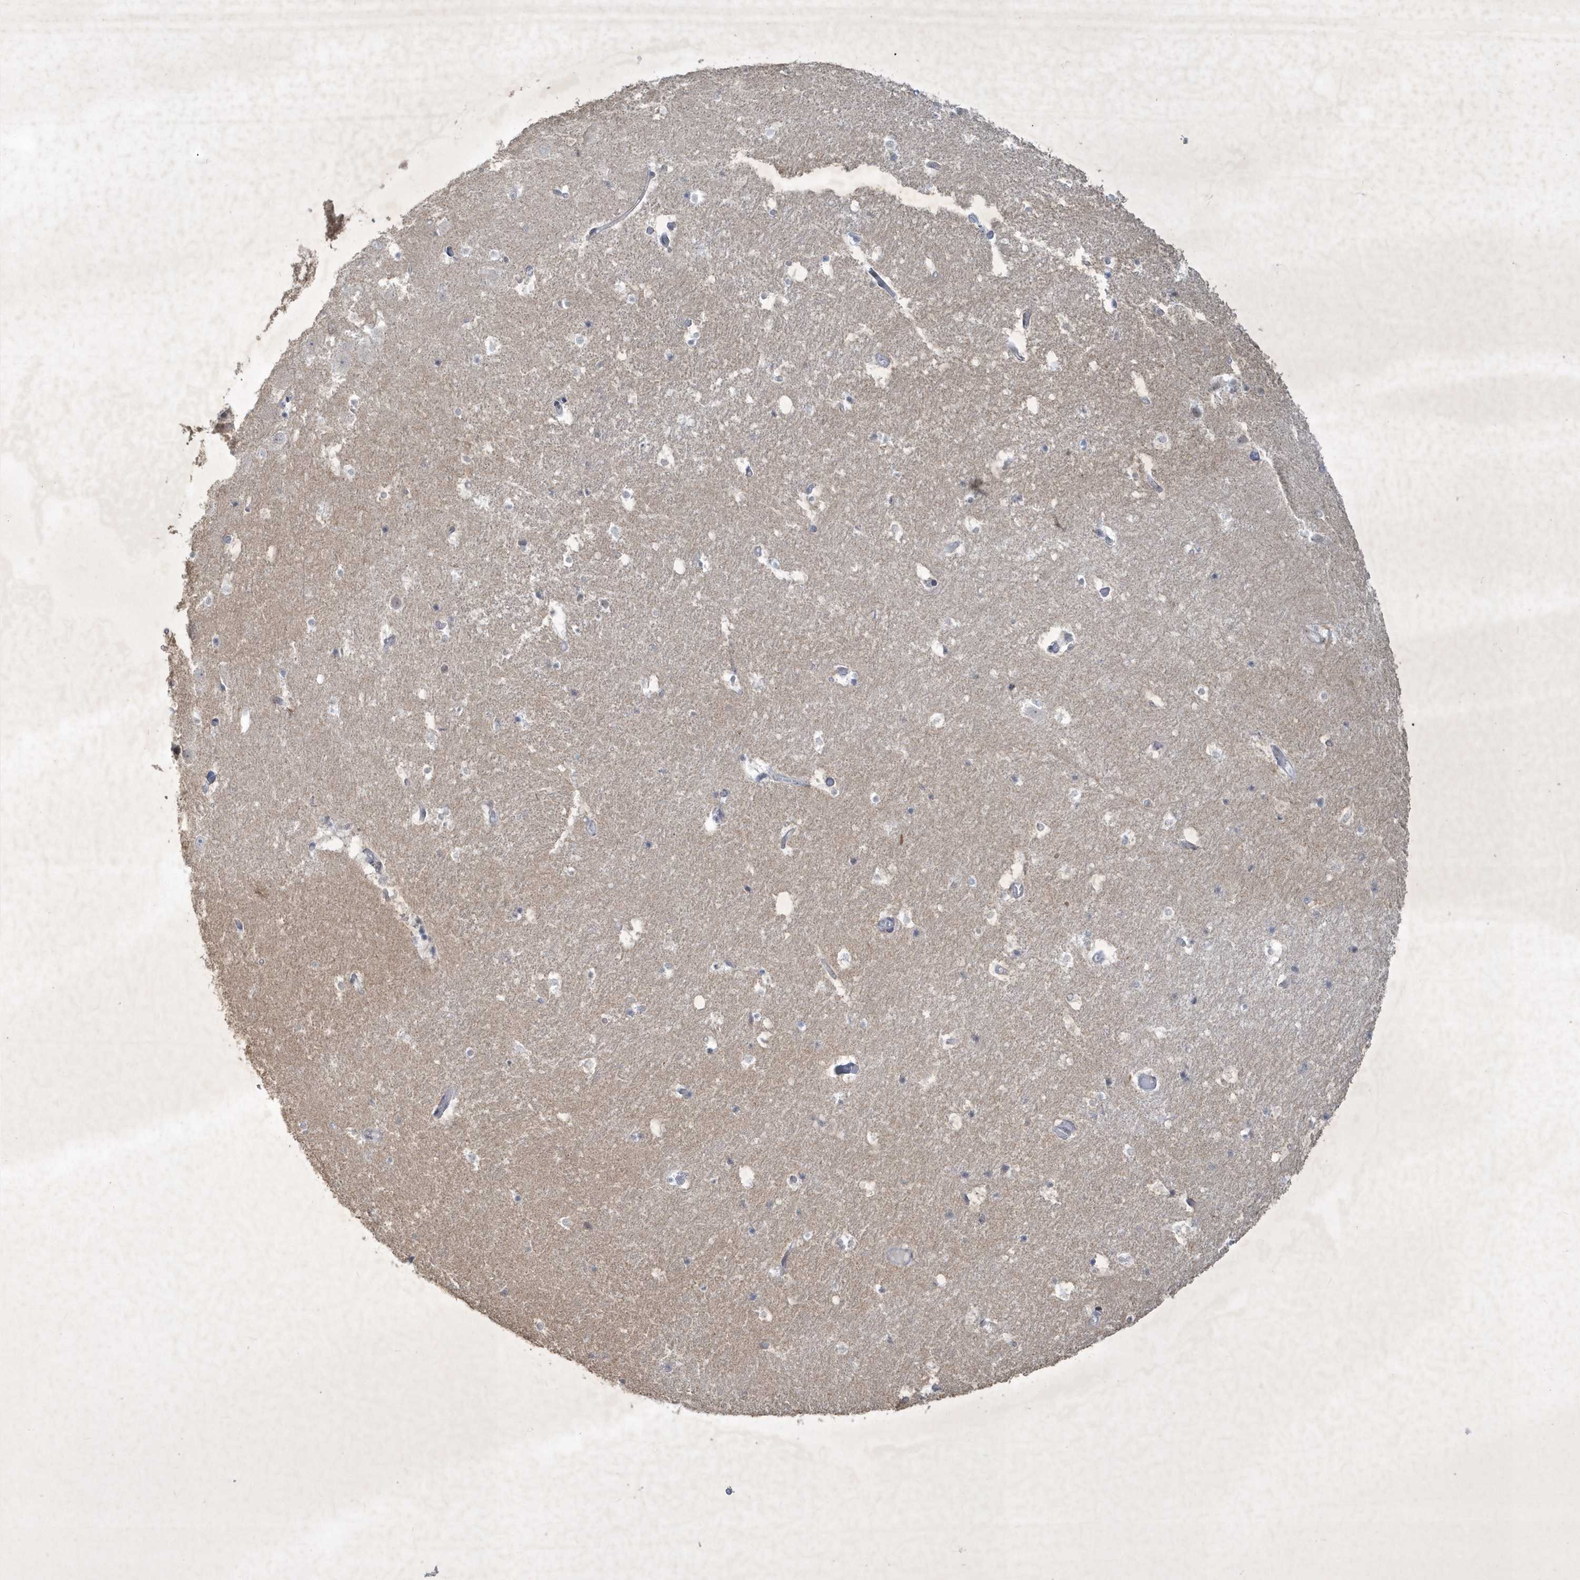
{"staining": {"intensity": "negative", "quantity": "none", "location": "none"}, "tissue": "hippocampus", "cell_type": "Glial cells", "image_type": "normal", "snomed": [{"axis": "morphology", "description": "Normal tissue, NOS"}, {"axis": "topography", "description": "Hippocampus"}], "caption": "Immunohistochemistry (IHC) histopathology image of benign hippocampus: hippocampus stained with DAB displays no significant protein expression in glial cells.", "gene": "ZBTB9", "patient": {"sex": "female", "age": 52}}